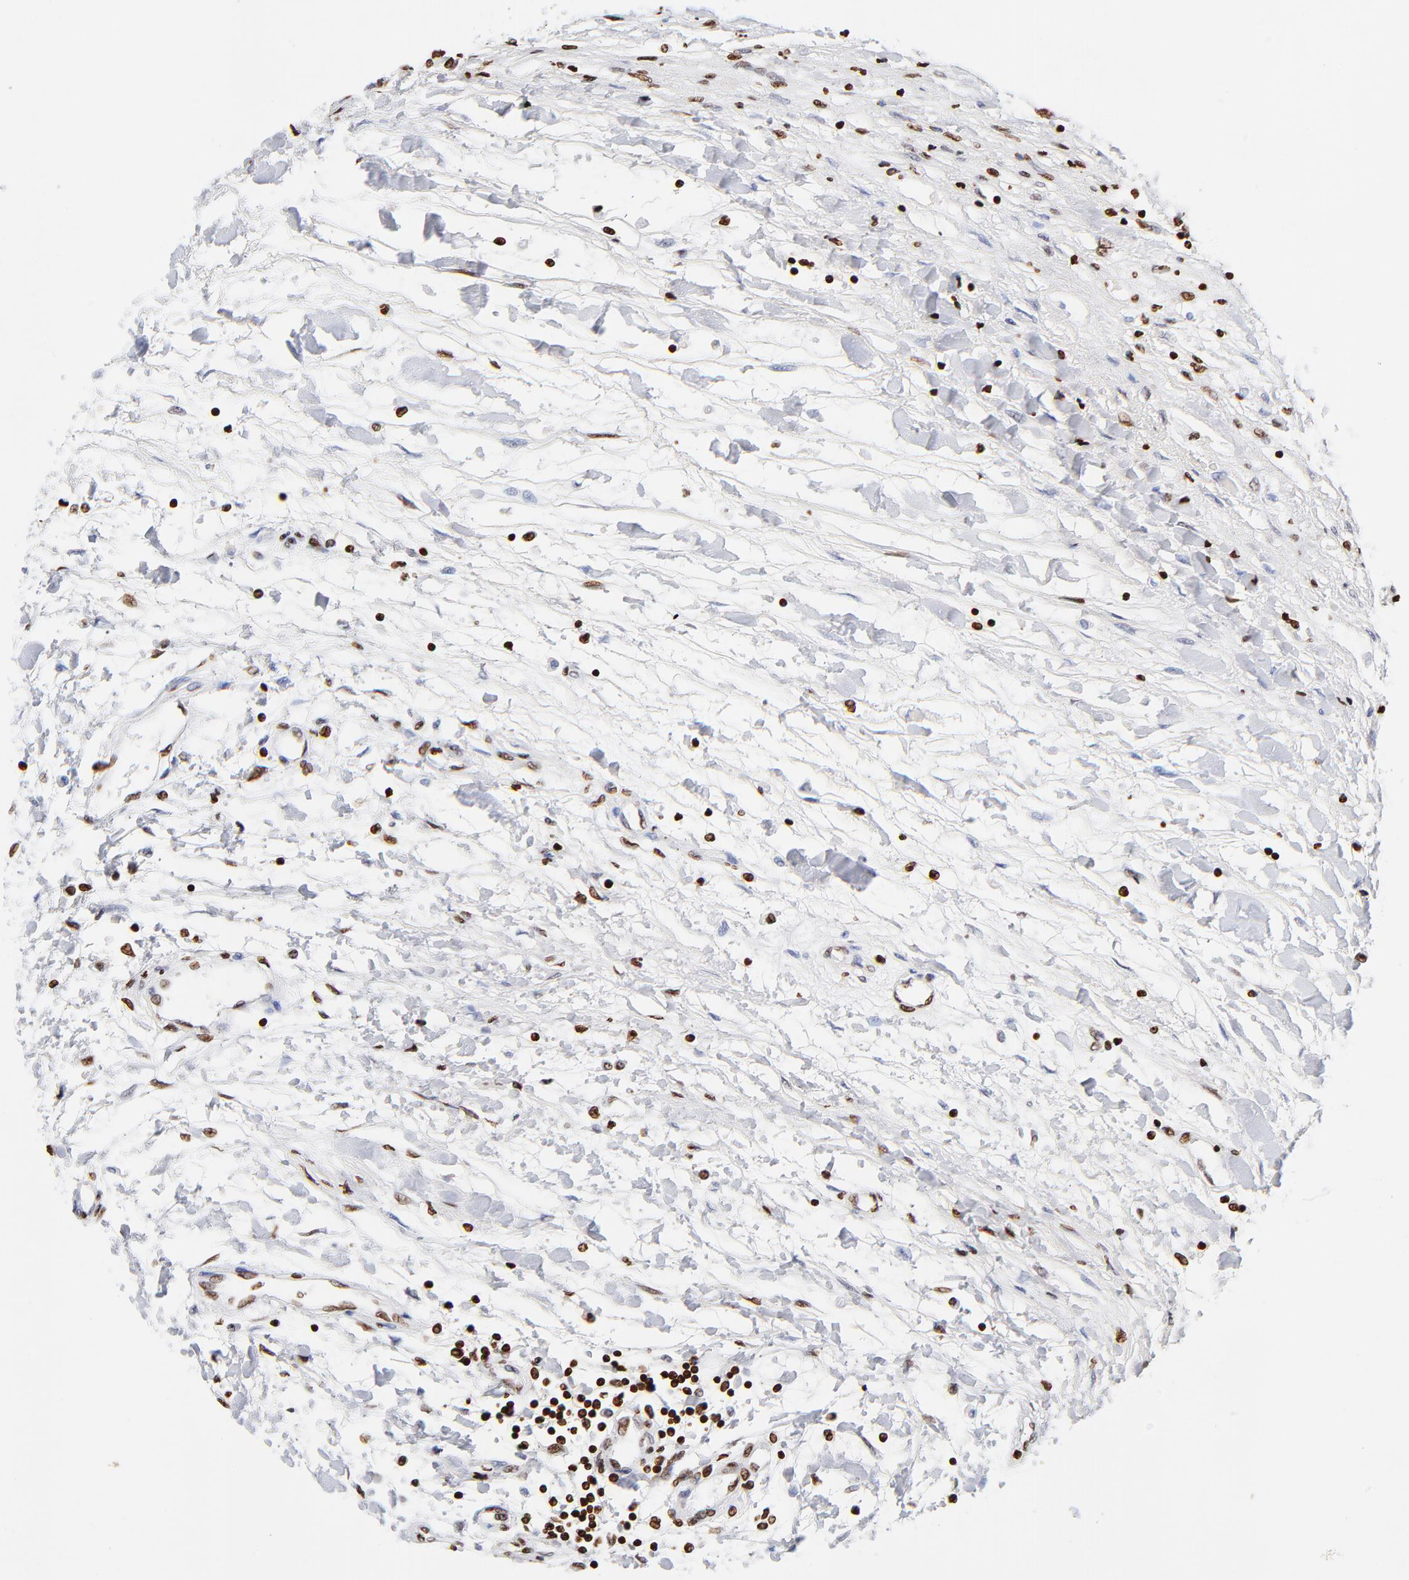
{"staining": {"intensity": "strong", "quantity": ">75%", "location": "nuclear"}, "tissue": "renal cancer", "cell_type": "Tumor cells", "image_type": "cancer", "snomed": [{"axis": "morphology", "description": "Adenocarcinoma, NOS"}, {"axis": "topography", "description": "Kidney"}], "caption": "Protein analysis of renal cancer tissue displays strong nuclear positivity in about >75% of tumor cells.", "gene": "FBH1", "patient": {"sex": "male", "age": 57}}